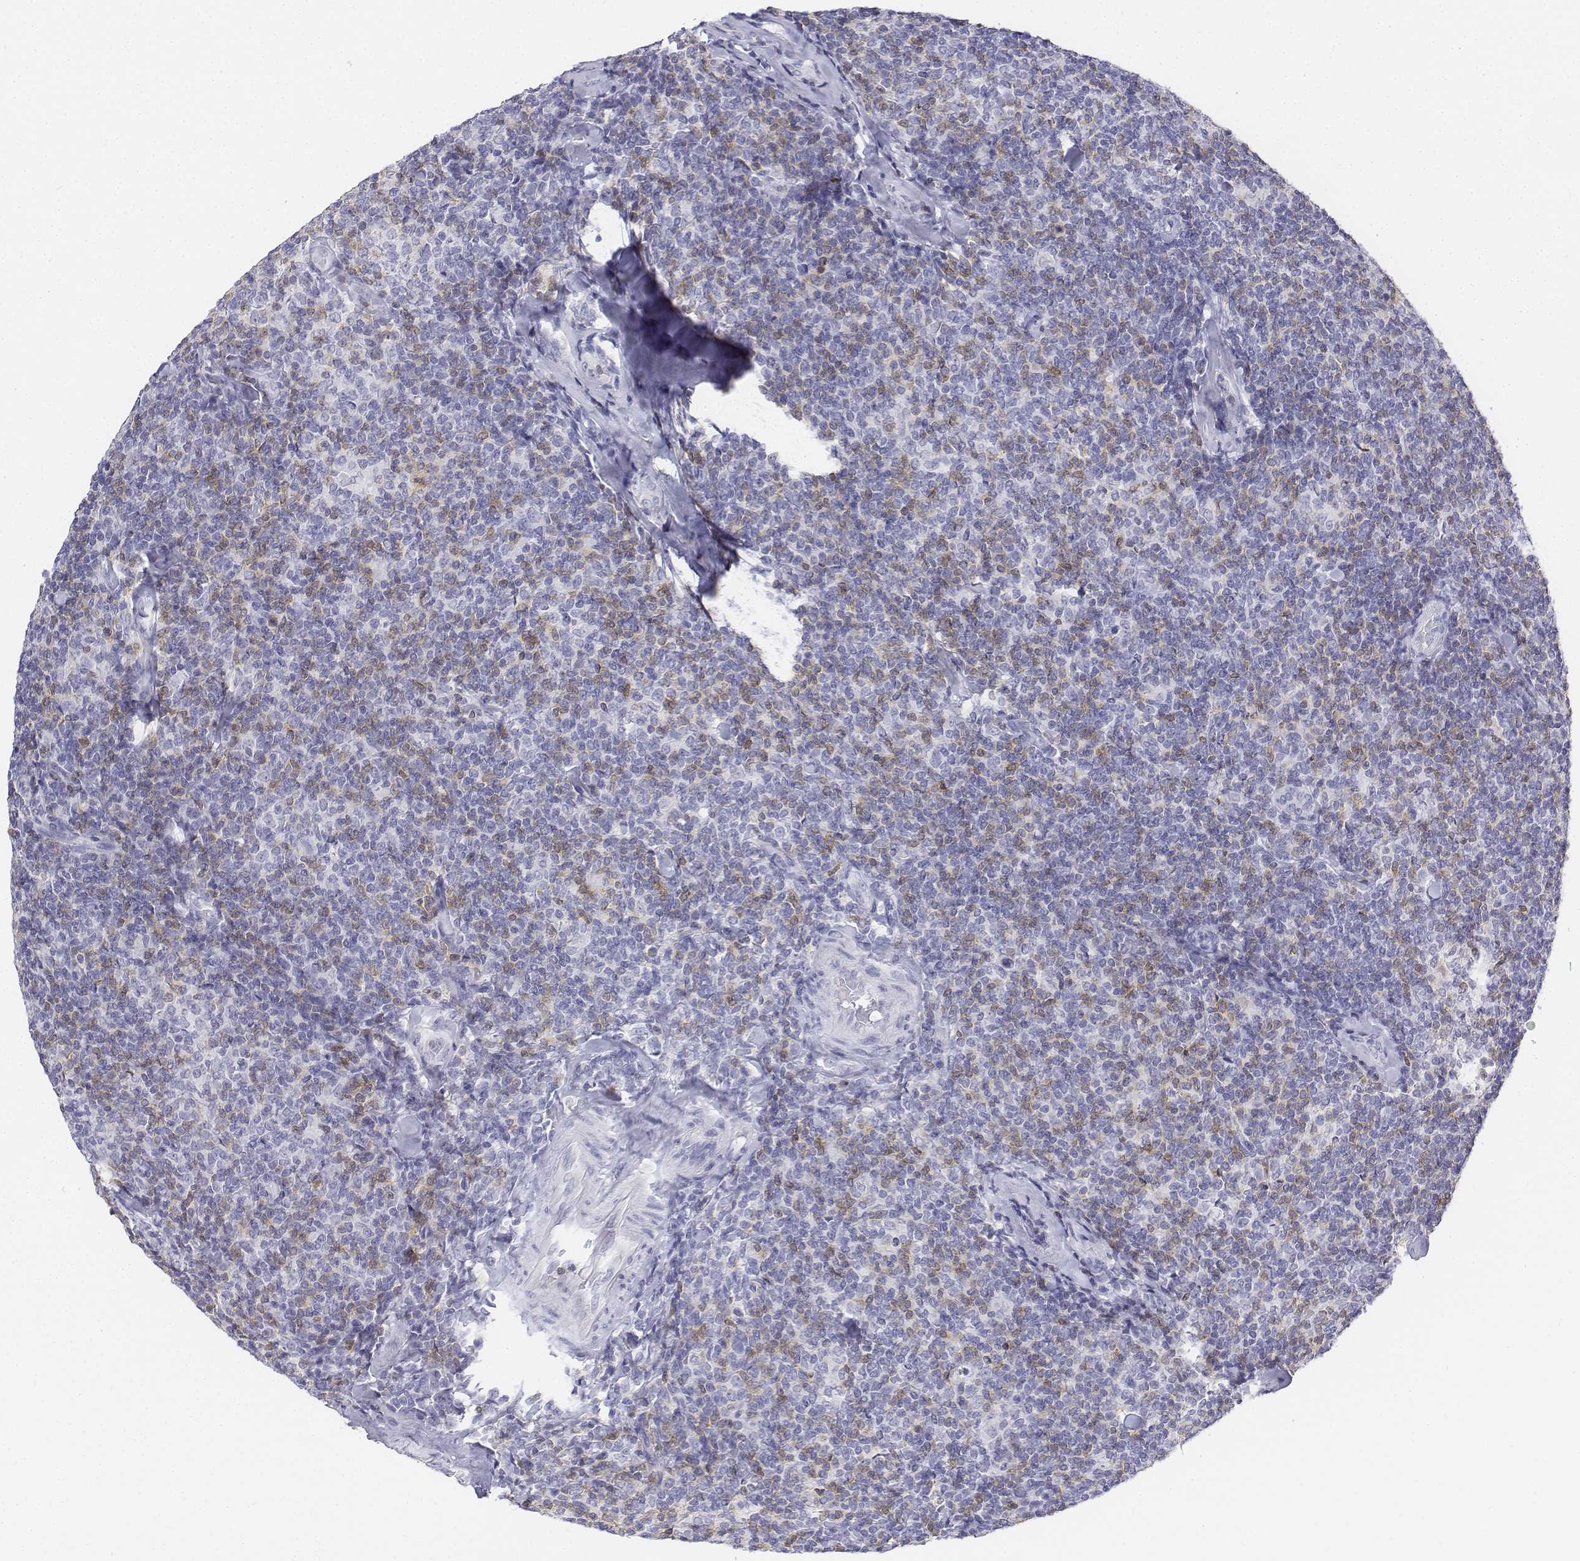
{"staining": {"intensity": "negative", "quantity": "none", "location": "none"}, "tissue": "lymphoma", "cell_type": "Tumor cells", "image_type": "cancer", "snomed": [{"axis": "morphology", "description": "Malignant lymphoma, non-Hodgkin's type, Low grade"}, {"axis": "topography", "description": "Lymph node"}], "caption": "High power microscopy histopathology image of an immunohistochemistry image of lymphoma, revealing no significant expression in tumor cells. (Immunohistochemistry (ihc), brightfield microscopy, high magnification).", "gene": "CD3E", "patient": {"sex": "female", "age": 56}}